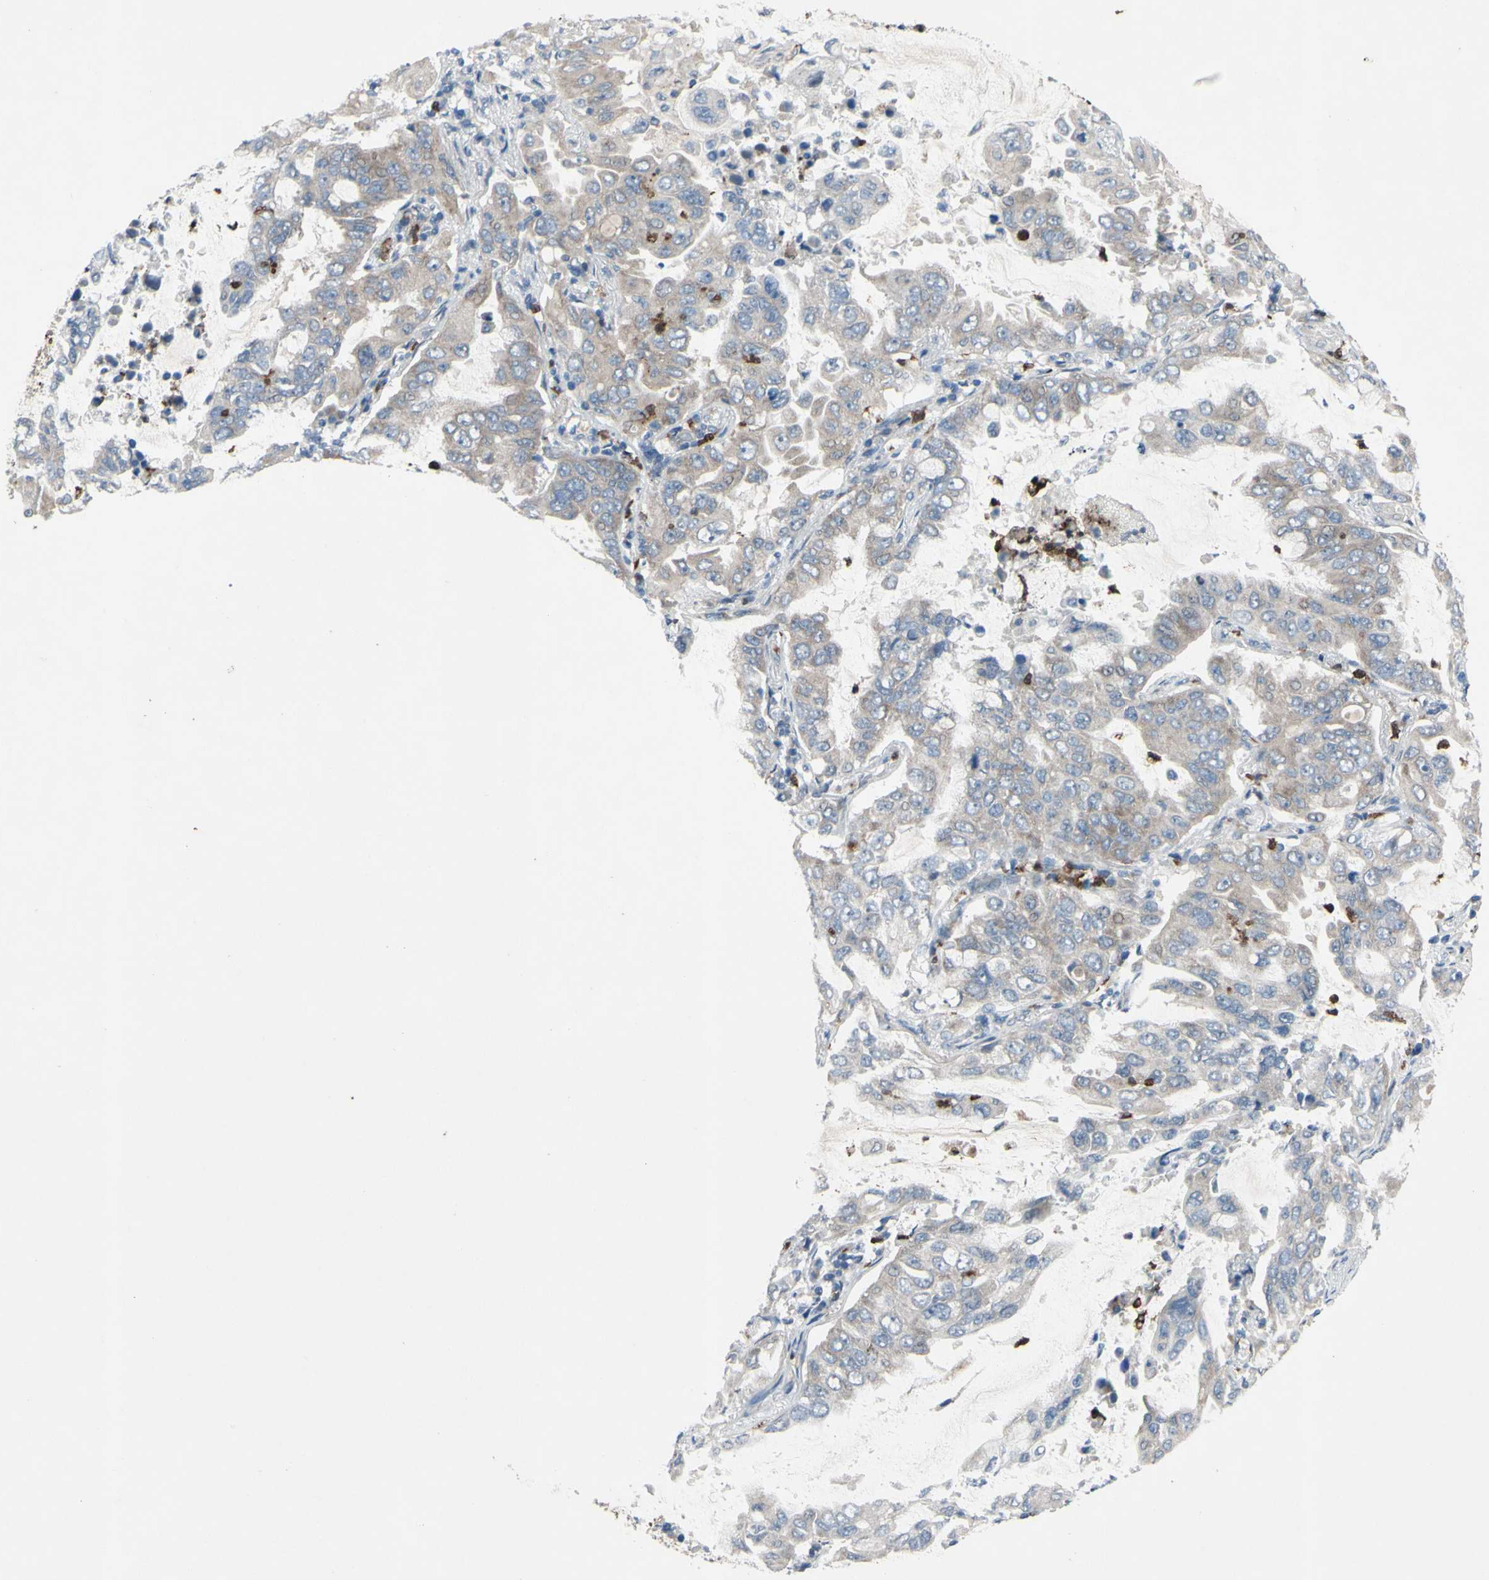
{"staining": {"intensity": "moderate", "quantity": ">75%", "location": "cytoplasmic/membranous"}, "tissue": "lung cancer", "cell_type": "Tumor cells", "image_type": "cancer", "snomed": [{"axis": "morphology", "description": "Adenocarcinoma, NOS"}, {"axis": "topography", "description": "Lung"}], "caption": "Moderate cytoplasmic/membranous protein expression is identified in approximately >75% of tumor cells in lung cancer (adenocarcinoma).", "gene": "GRAMD2B", "patient": {"sex": "male", "age": 64}}